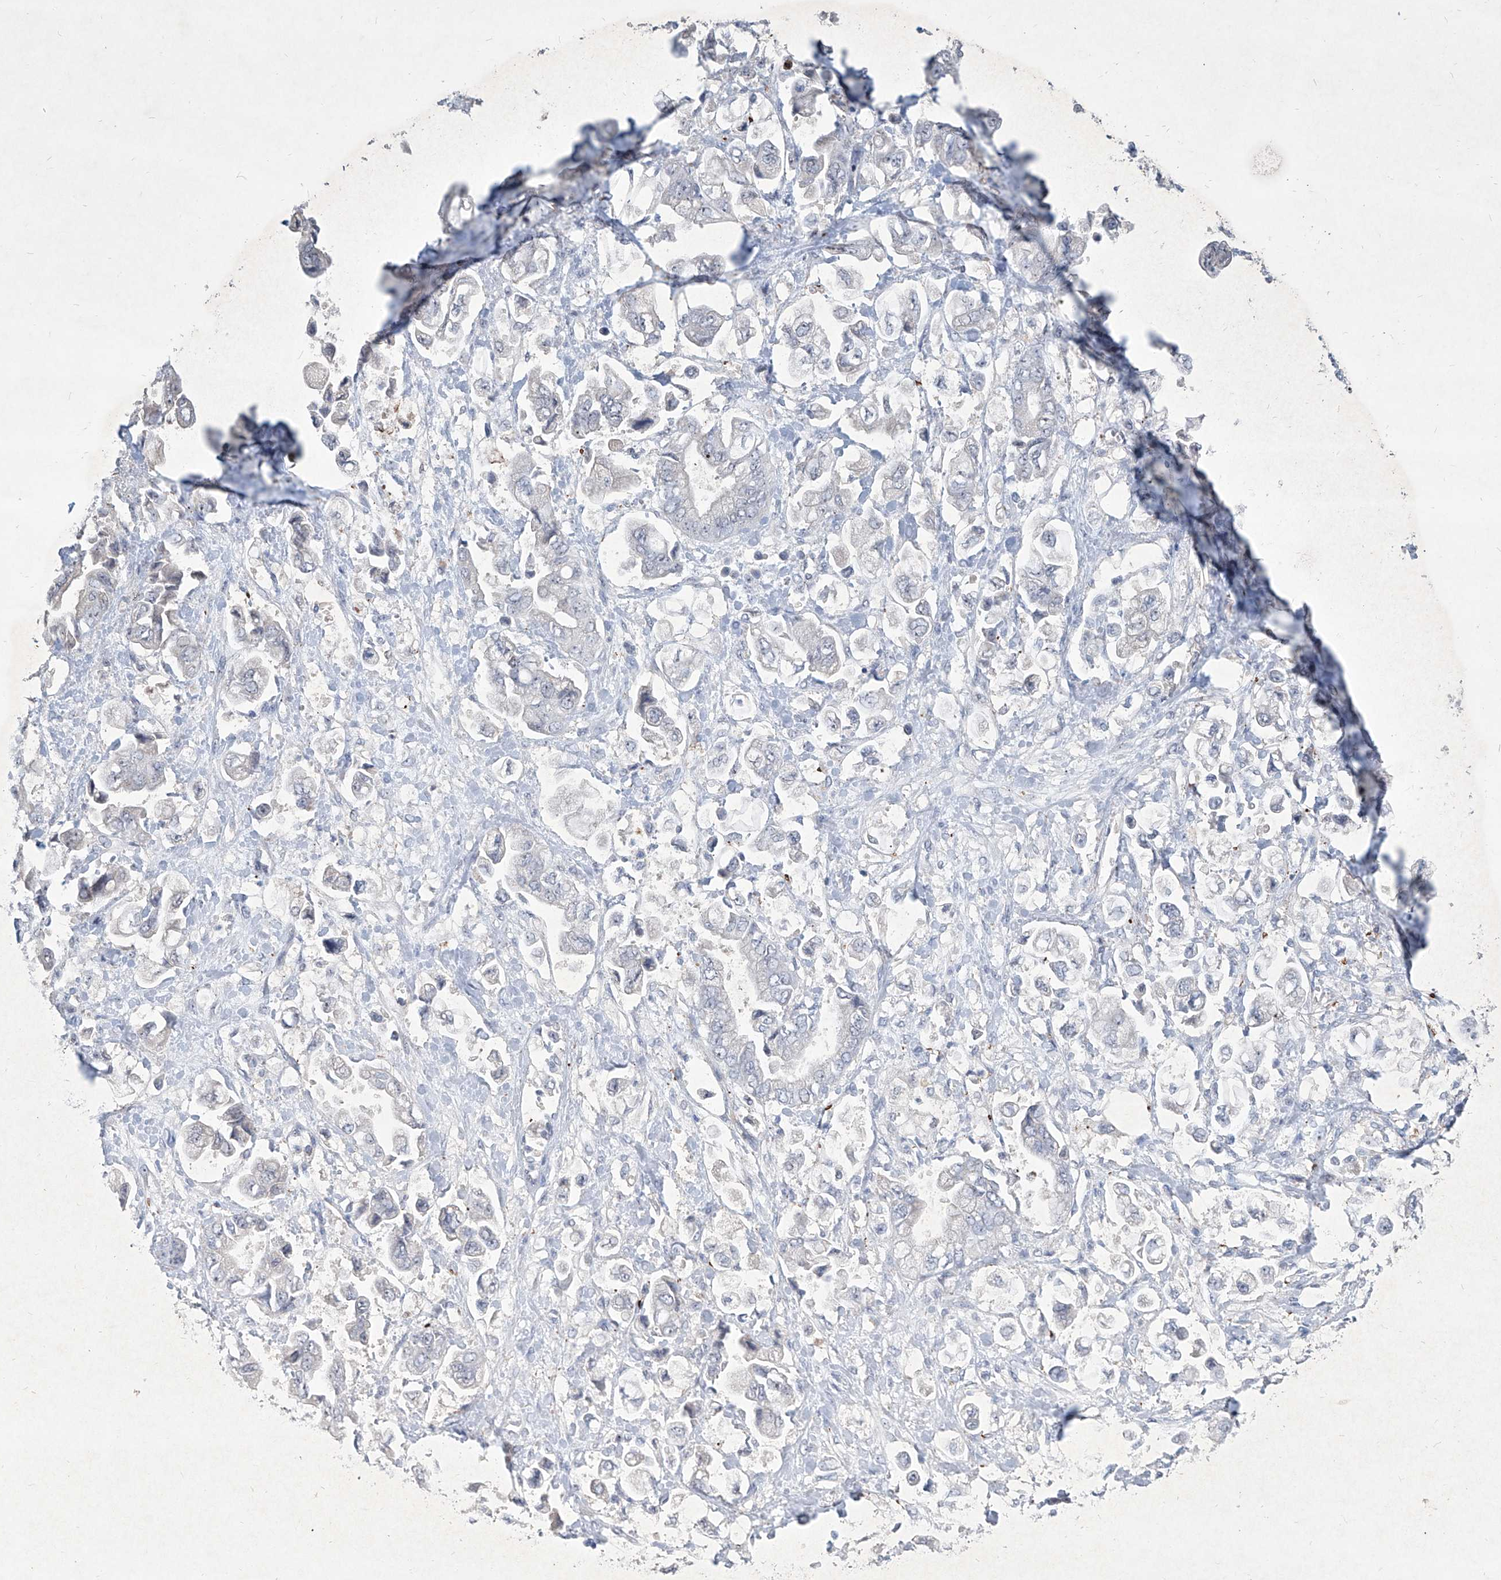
{"staining": {"intensity": "negative", "quantity": "none", "location": "none"}, "tissue": "stomach cancer", "cell_type": "Tumor cells", "image_type": "cancer", "snomed": [{"axis": "morphology", "description": "Normal tissue, NOS"}, {"axis": "morphology", "description": "Adenocarcinoma, NOS"}, {"axis": "topography", "description": "Stomach"}], "caption": "Immunohistochemistry of human adenocarcinoma (stomach) exhibits no staining in tumor cells.", "gene": "ZBTB48", "patient": {"sex": "male", "age": 62}}